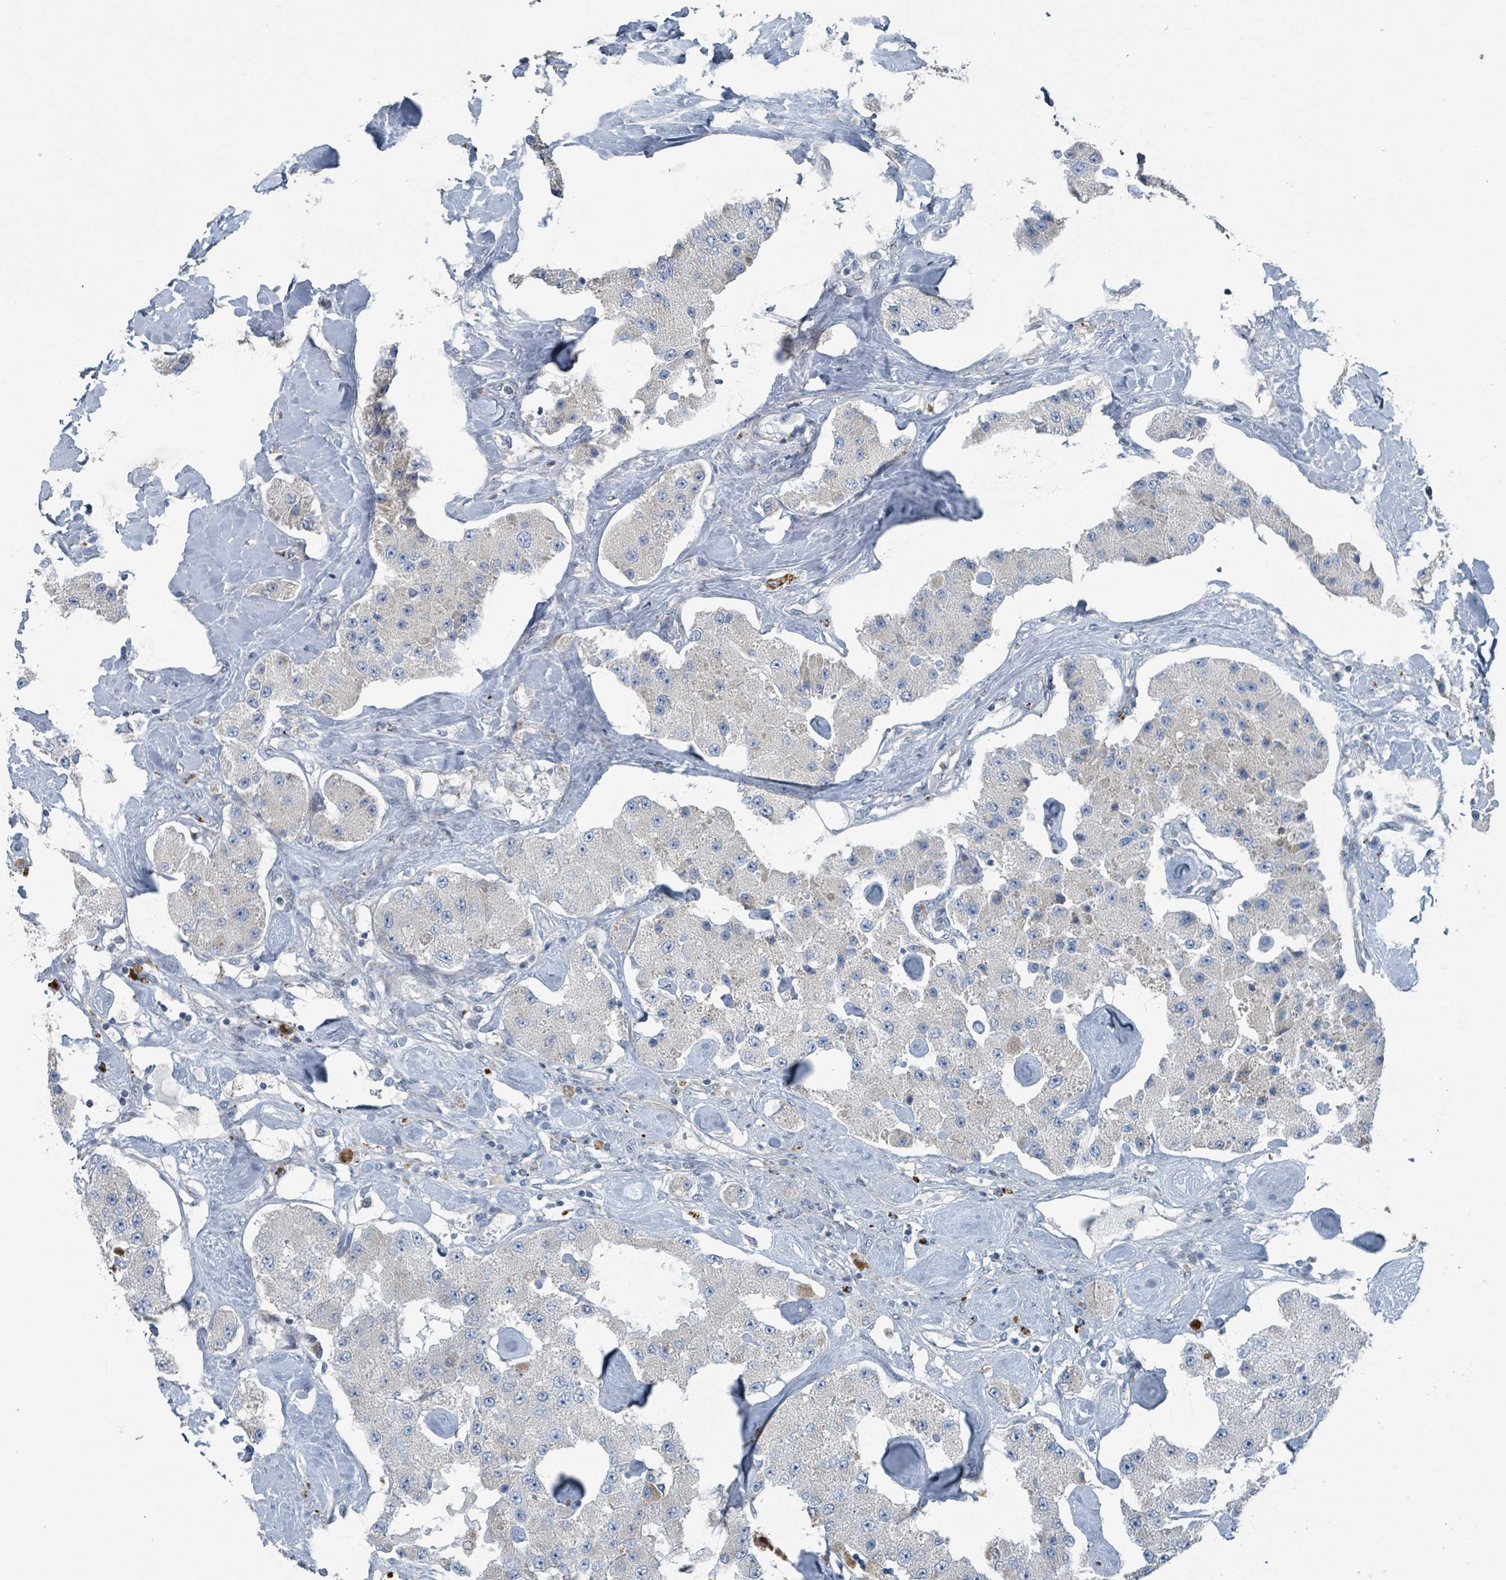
{"staining": {"intensity": "negative", "quantity": "none", "location": "none"}, "tissue": "carcinoid", "cell_type": "Tumor cells", "image_type": "cancer", "snomed": [{"axis": "morphology", "description": "Carcinoid, malignant, NOS"}, {"axis": "topography", "description": "Pancreas"}], "caption": "Tumor cells show no significant expression in carcinoid.", "gene": "DIPK2A", "patient": {"sex": "male", "age": 41}}